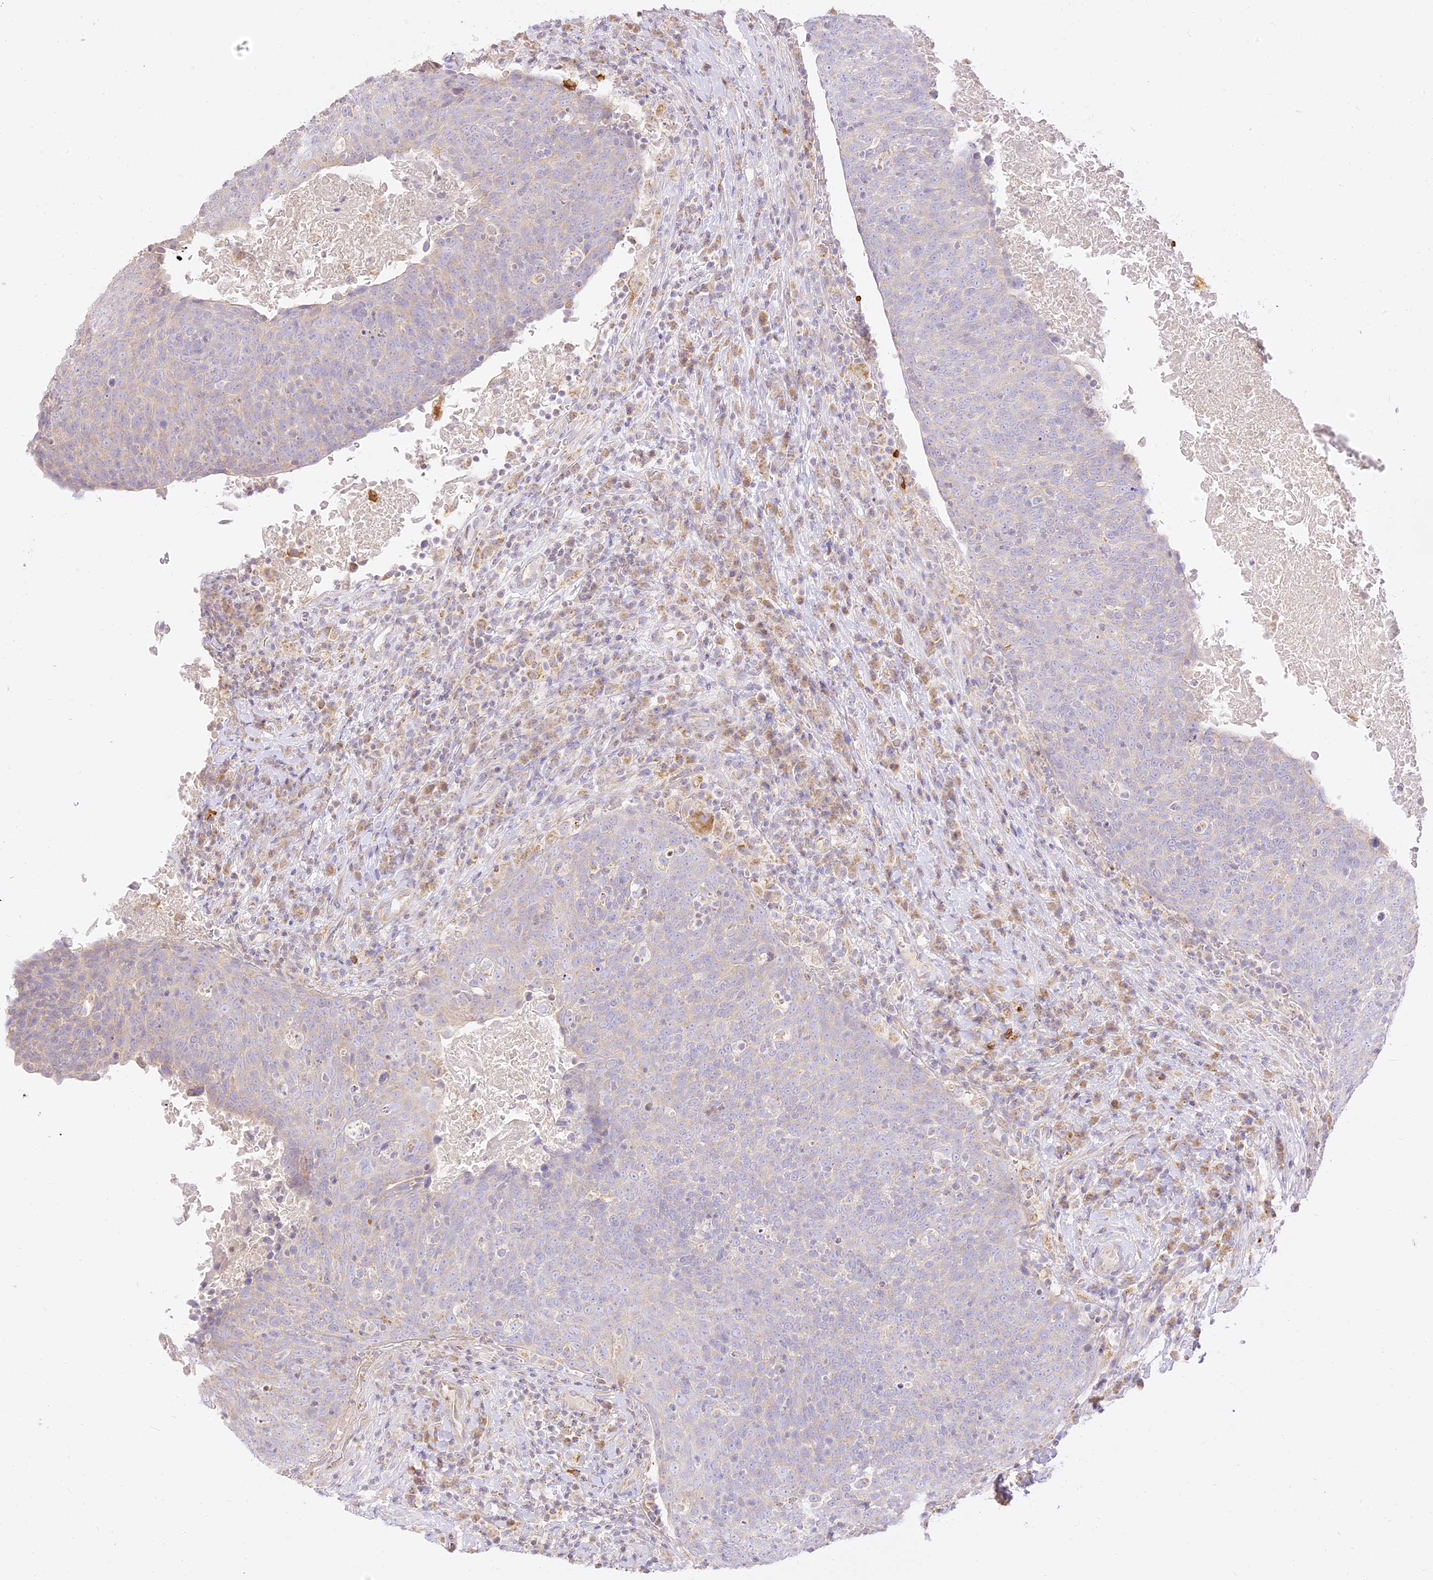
{"staining": {"intensity": "negative", "quantity": "none", "location": "none"}, "tissue": "head and neck cancer", "cell_type": "Tumor cells", "image_type": "cancer", "snomed": [{"axis": "morphology", "description": "Squamous cell carcinoma, NOS"}, {"axis": "morphology", "description": "Squamous cell carcinoma, metastatic, NOS"}, {"axis": "topography", "description": "Lymph node"}, {"axis": "topography", "description": "Head-Neck"}], "caption": "High power microscopy image of an immunohistochemistry (IHC) histopathology image of head and neck cancer, revealing no significant expression in tumor cells.", "gene": "LRRC15", "patient": {"sex": "male", "age": 62}}